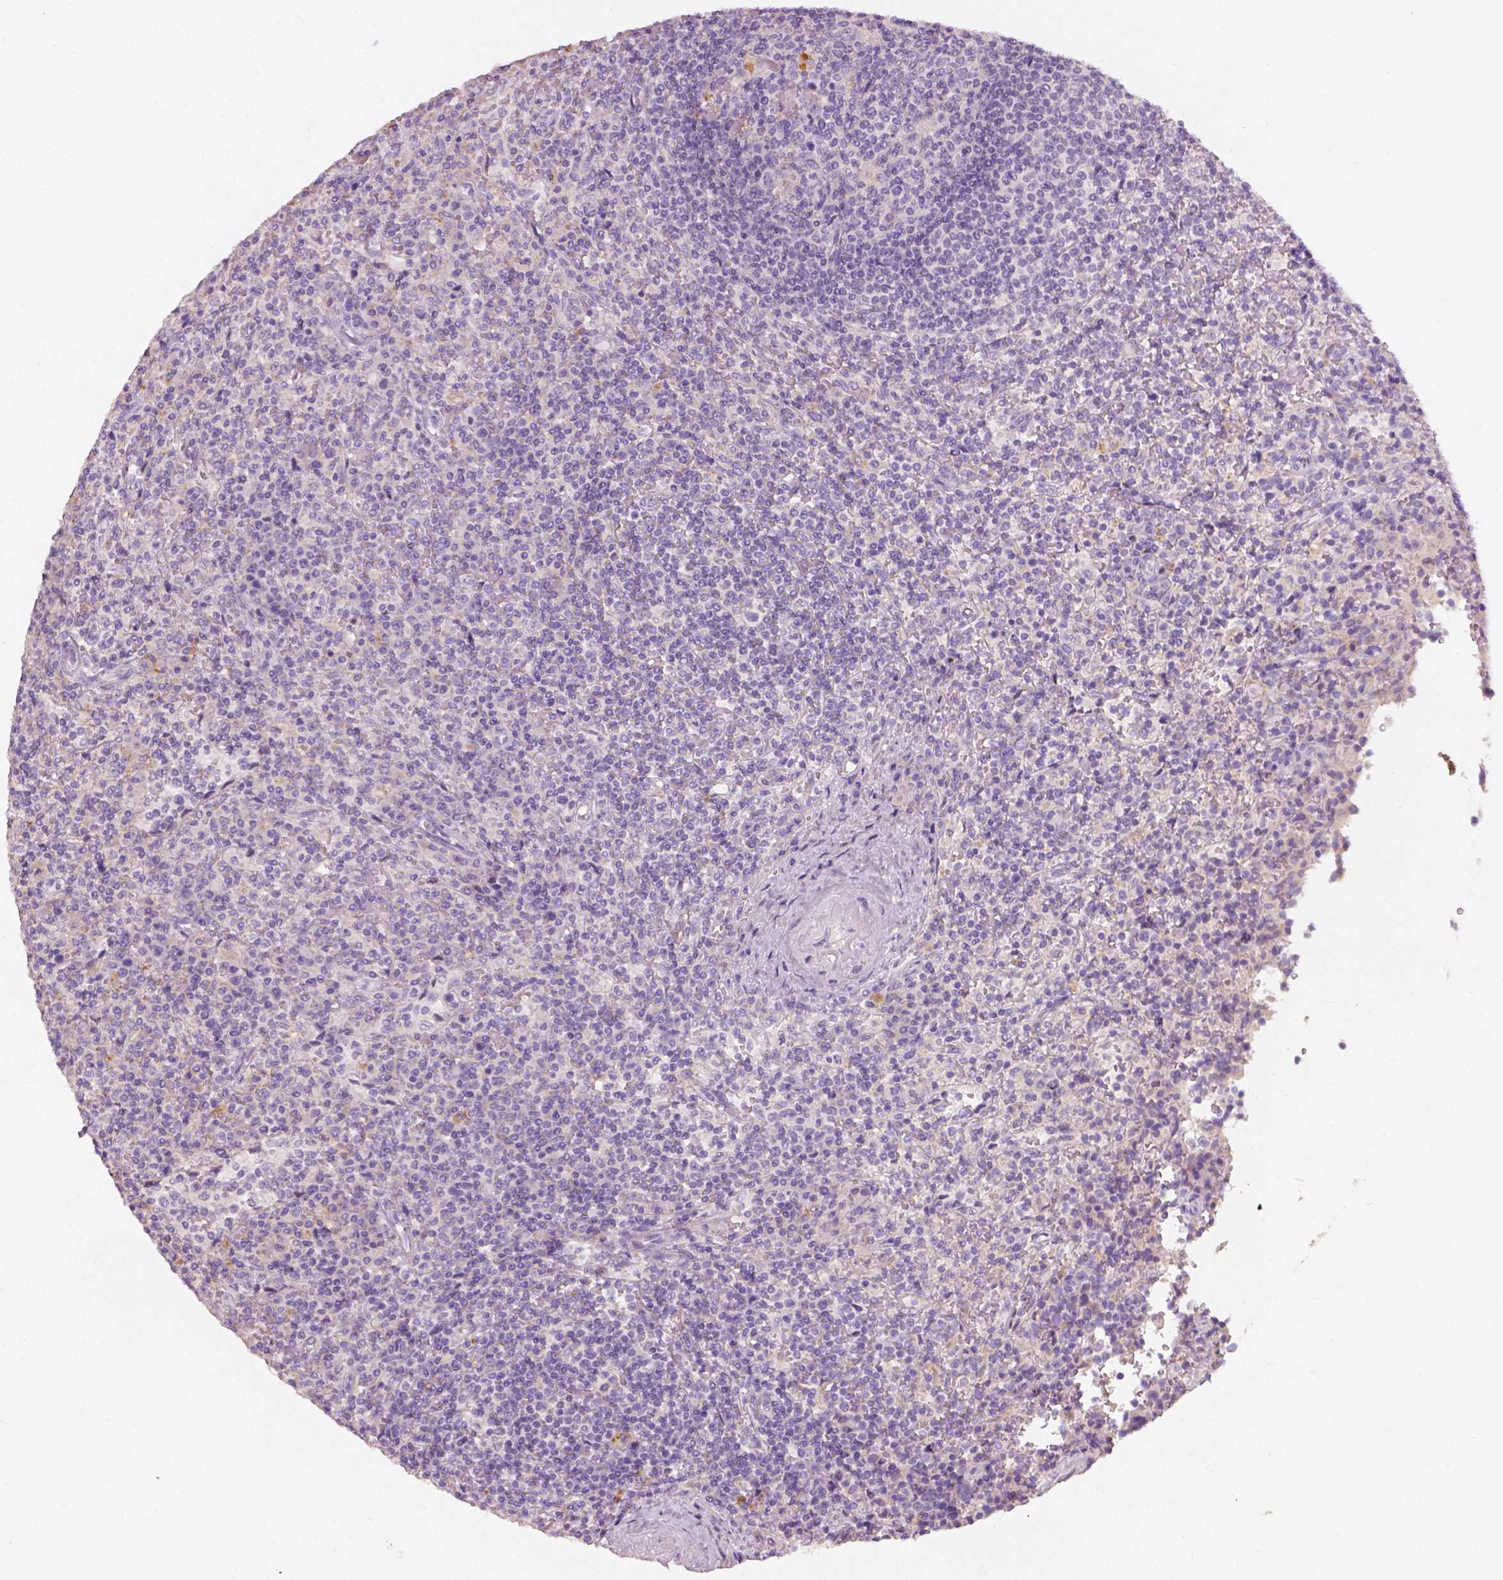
{"staining": {"intensity": "negative", "quantity": "none", "location": "none"}, "tissue": "lymphoma", "cell_type": "Tumor cells", "image_type": "cancer", "snomed": [{"axis": "morphology", "description": "Malignant lymphoma, non-Hodgkin's type, Low grade"}, {"axis": "topography", "description": "Spleen"}], "caption": "DAB immunohistochemical staining of human low-grade malignant lymphoma, non-Hodgkin's type exhibits no significant staining in tumor cells.", "gene": "DHCR24", "patient": {"sex": "male", "age": 62}}